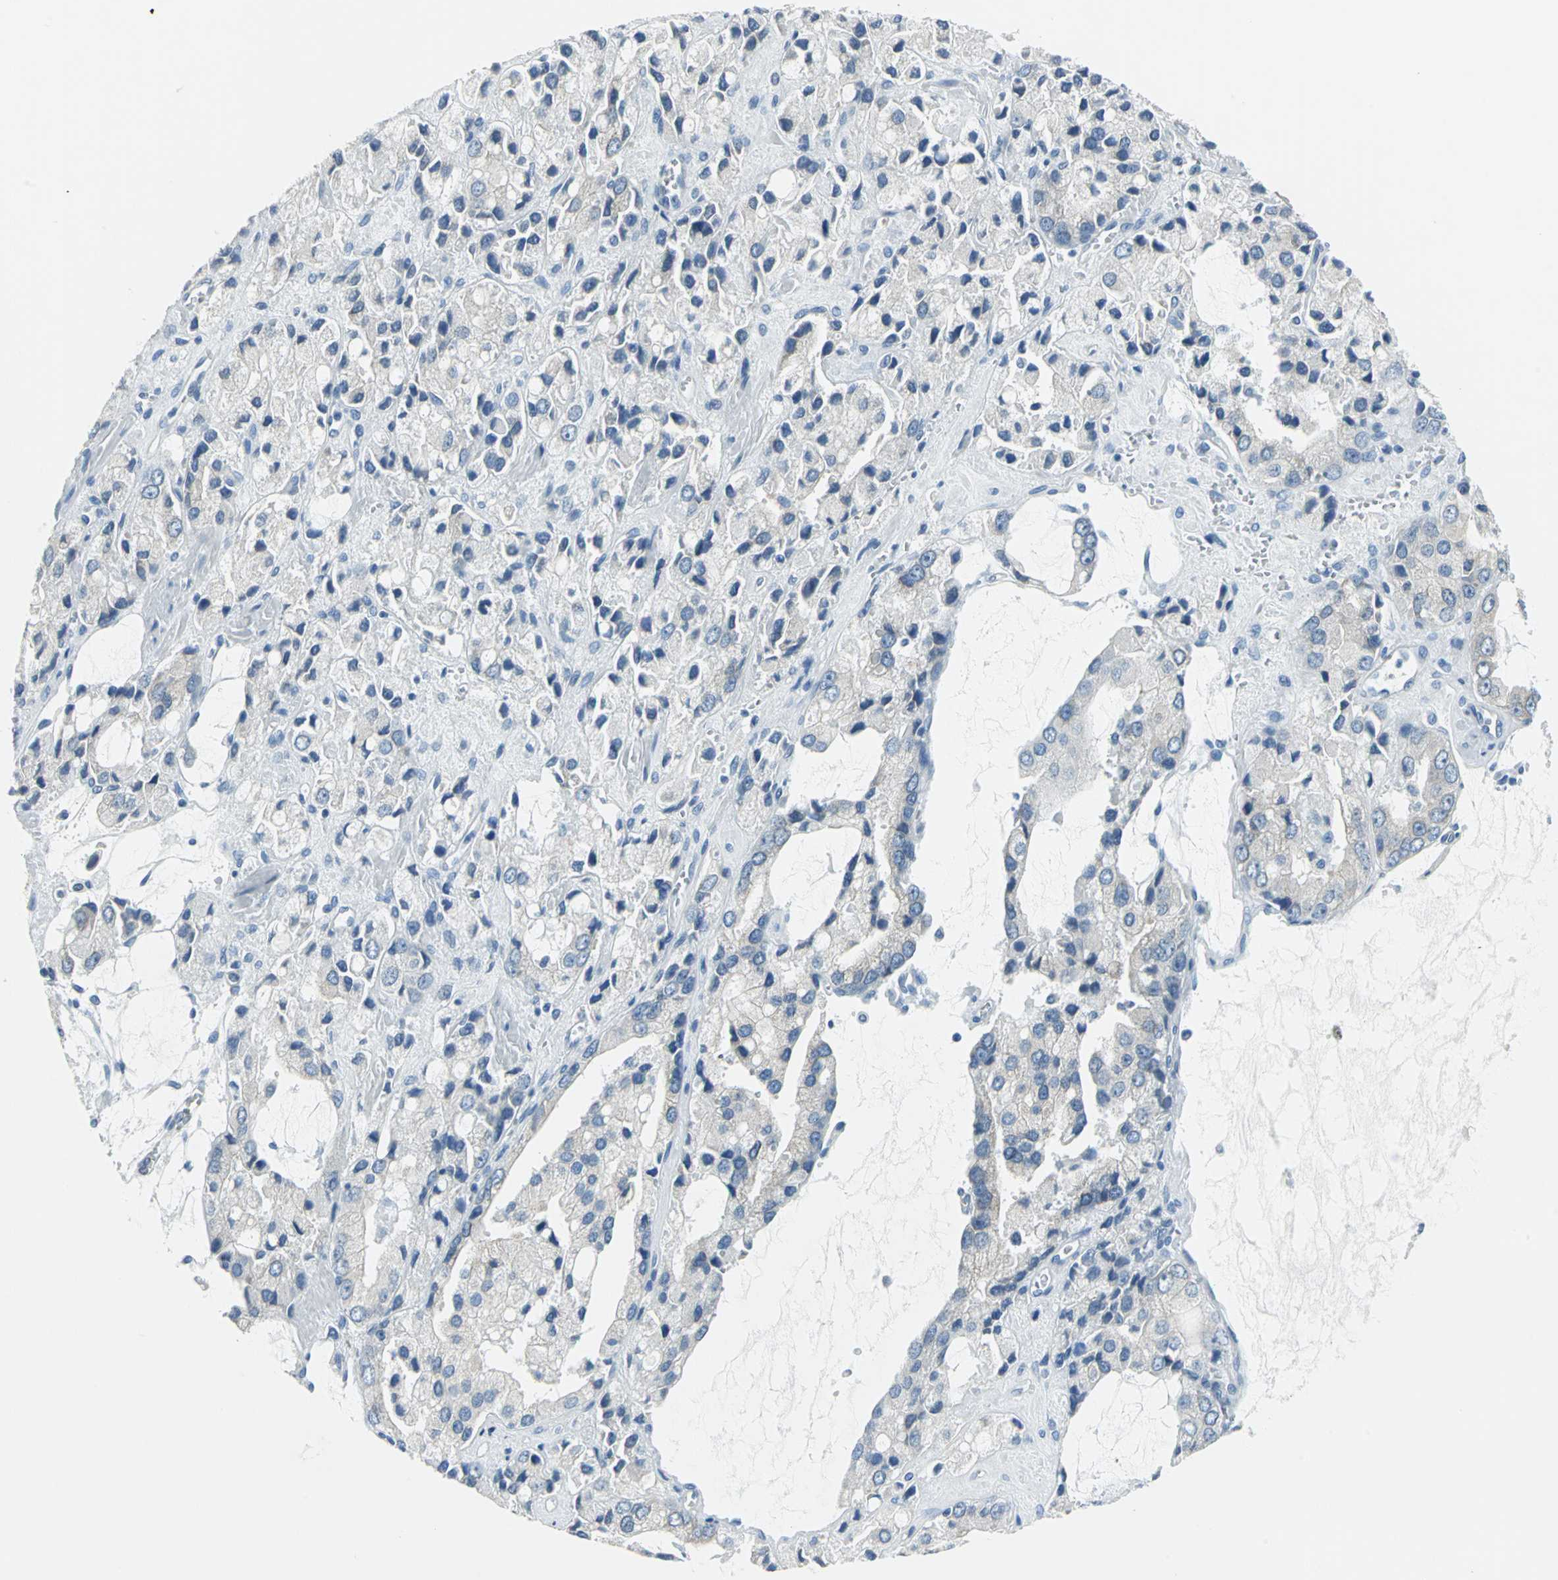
{"staining": {"intensity": "negative", "quantity": "none", "location": "none"}, "tissue": "prostate cancer", "cell_type": "Tumor cells", "image_type": "cancer", "snomed": [{"axis": "morphology", "description": "Adenocarcinoma, High grade"}, {"axis": "topography", "description": "Prostate"}], "caption": "The micrograph exhibits no staining of tumor cells in prostate adenocarcinoma (high-grade).", "gene": "CYB5A", "patient": {"sex": "male", "age": 67}}